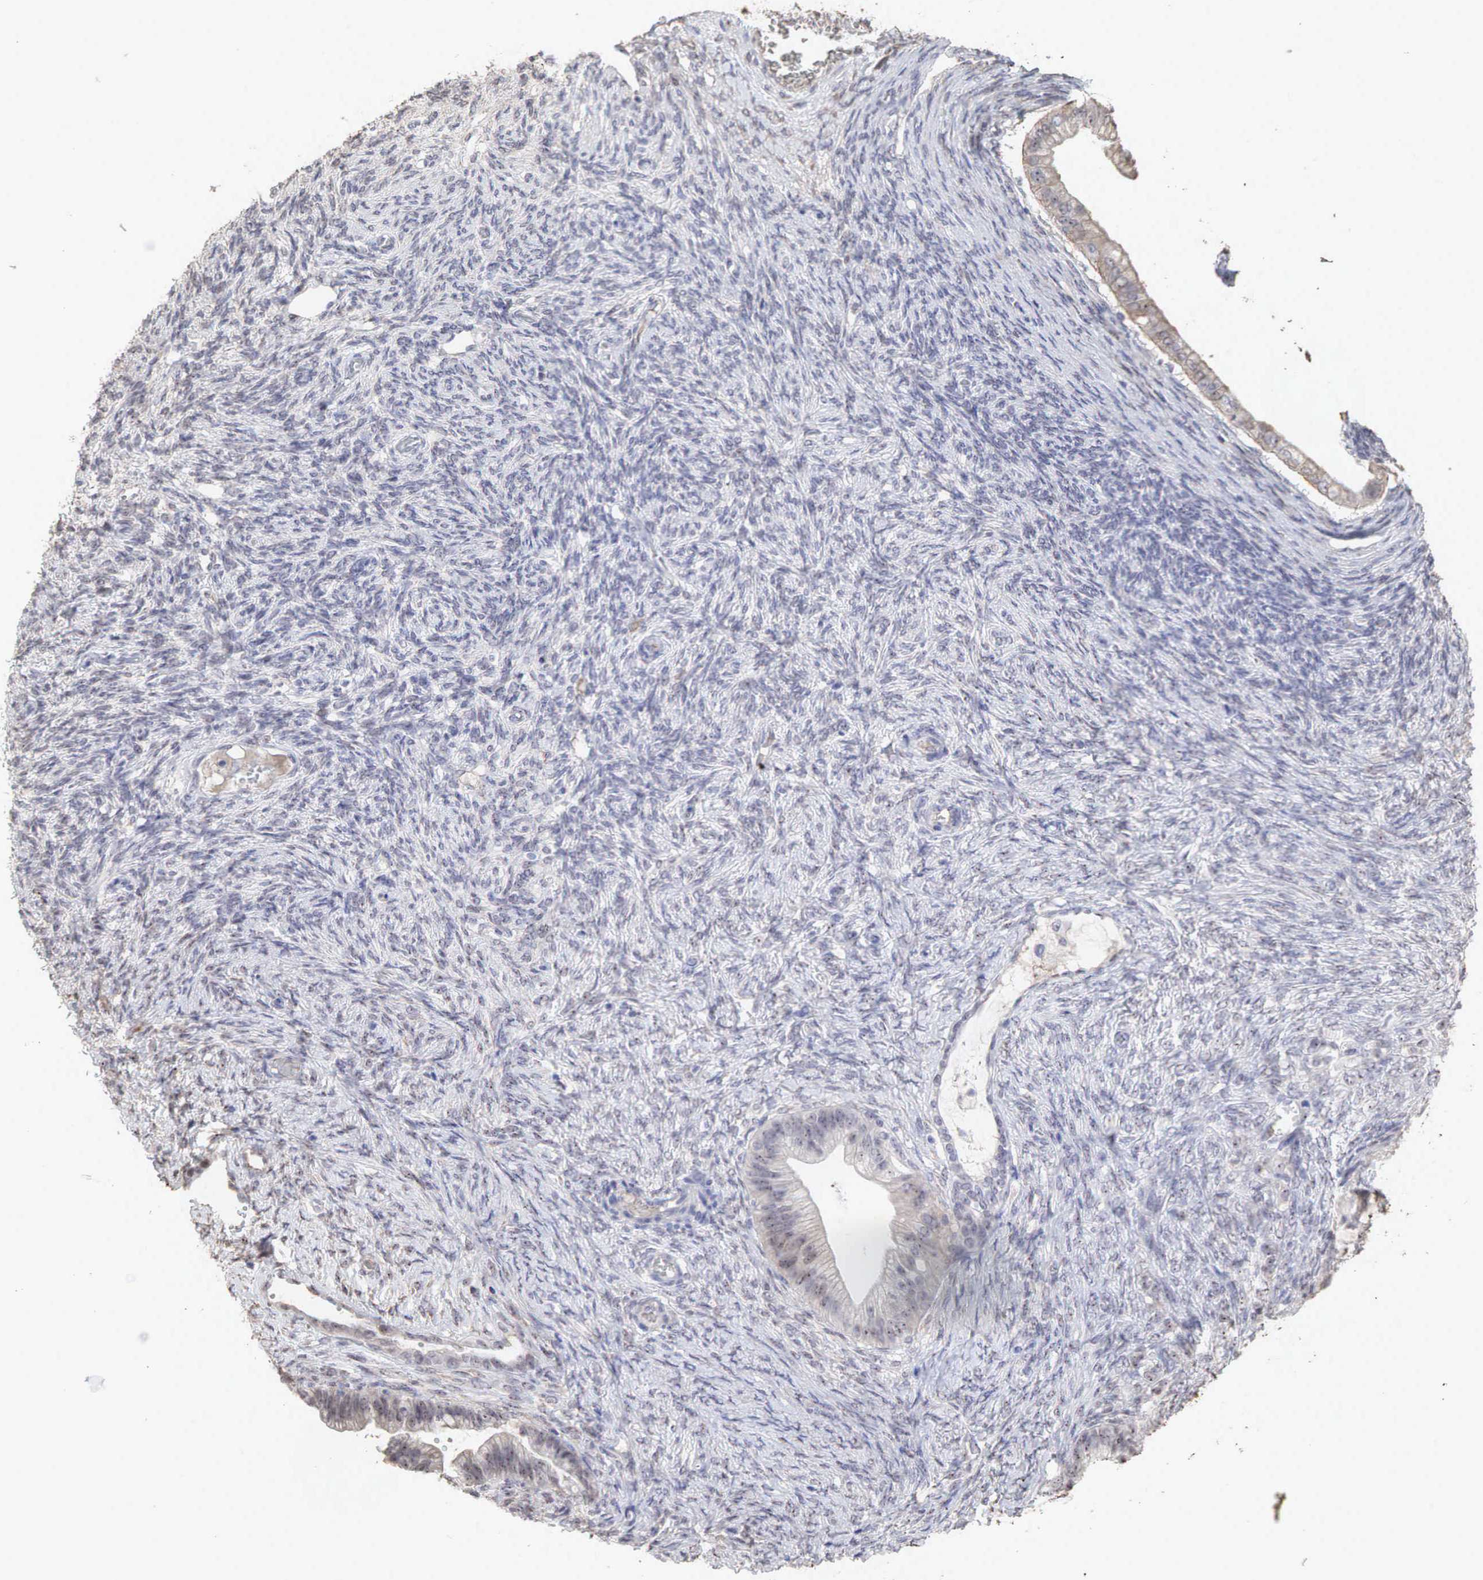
{"staining": {"intensity": "weak", "quantity": "25%-75%", "location": "cytoplasmic/membranous,nuclear"}, "tissue": "ovarian cancer", "cell_type": "Tumor cells", "image_type": "cancer", "snomed": [{"axis": "morphology", "description": "Cystadenocarcinoma, mucinous, NOS"}, {"axis": "topography", "description": "Ovary"}], "caption": "Human ovarian cancer stained with a brown dye displays weak cytoplasmic/membranous and nuclear positive staining in approximately 25%-75% of tumor cells.", "gene": "DKC1", "patient": {"sex": "female", "age": 57}}